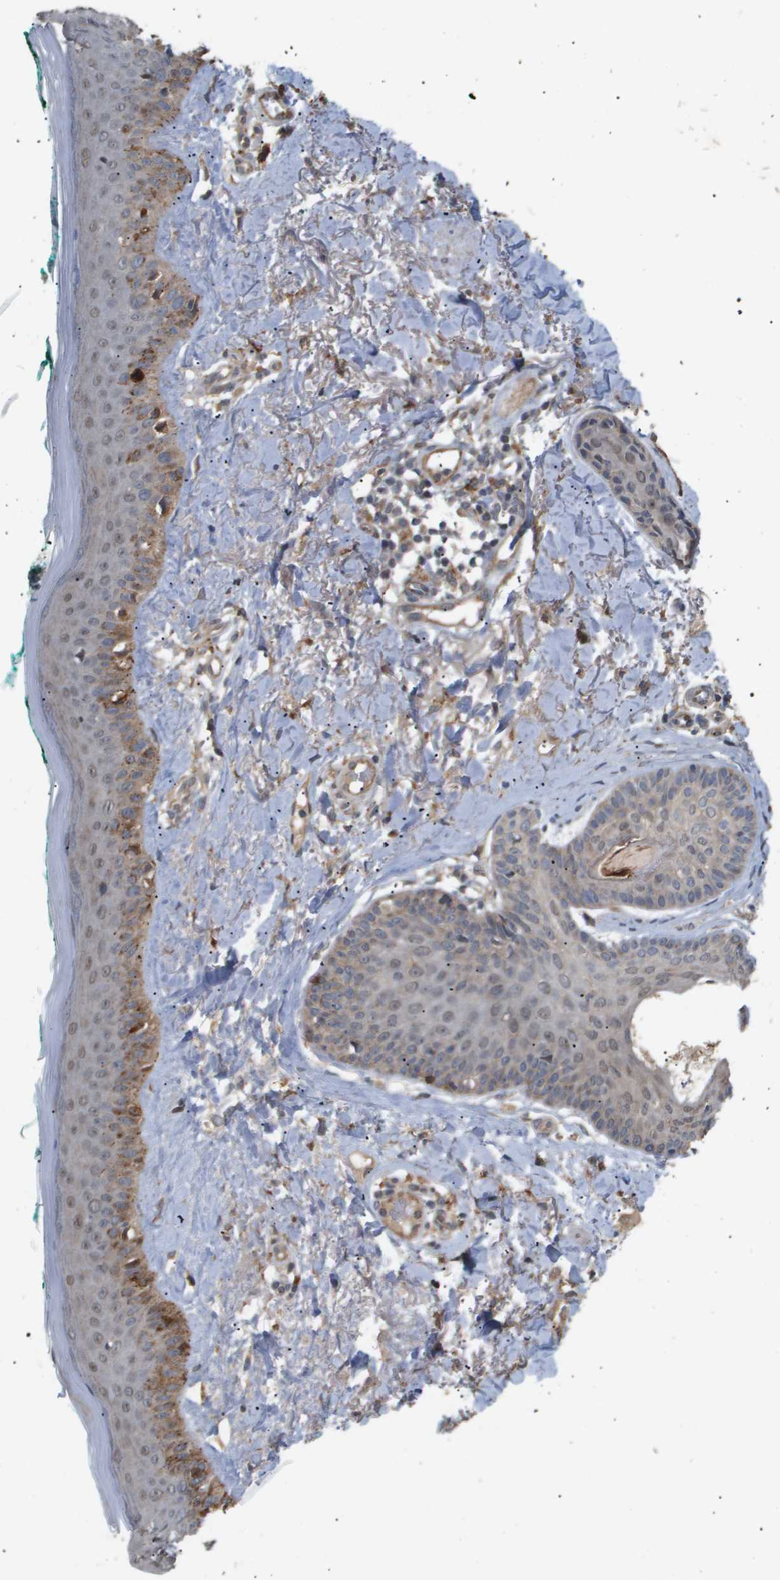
{"staining": {"intensity": "weak", "quantity": "<25%", "location": "cytoplasmic/membranous"}, "tissue": "skin cancer", "cell_type": "Tumor cells", "image_type": "cancer", "snomed": [{"axis": "morphology", "description": "Basal cell carcinoma"}, {"axis": "topography", "description": "Skin"}], "caption": "Image shows no protein expression in tumor cells of skin cancer (basal cell carcinoma) tissue.", "gene": "PDGFB", "patient": {"sex": "male", "age": 43}}